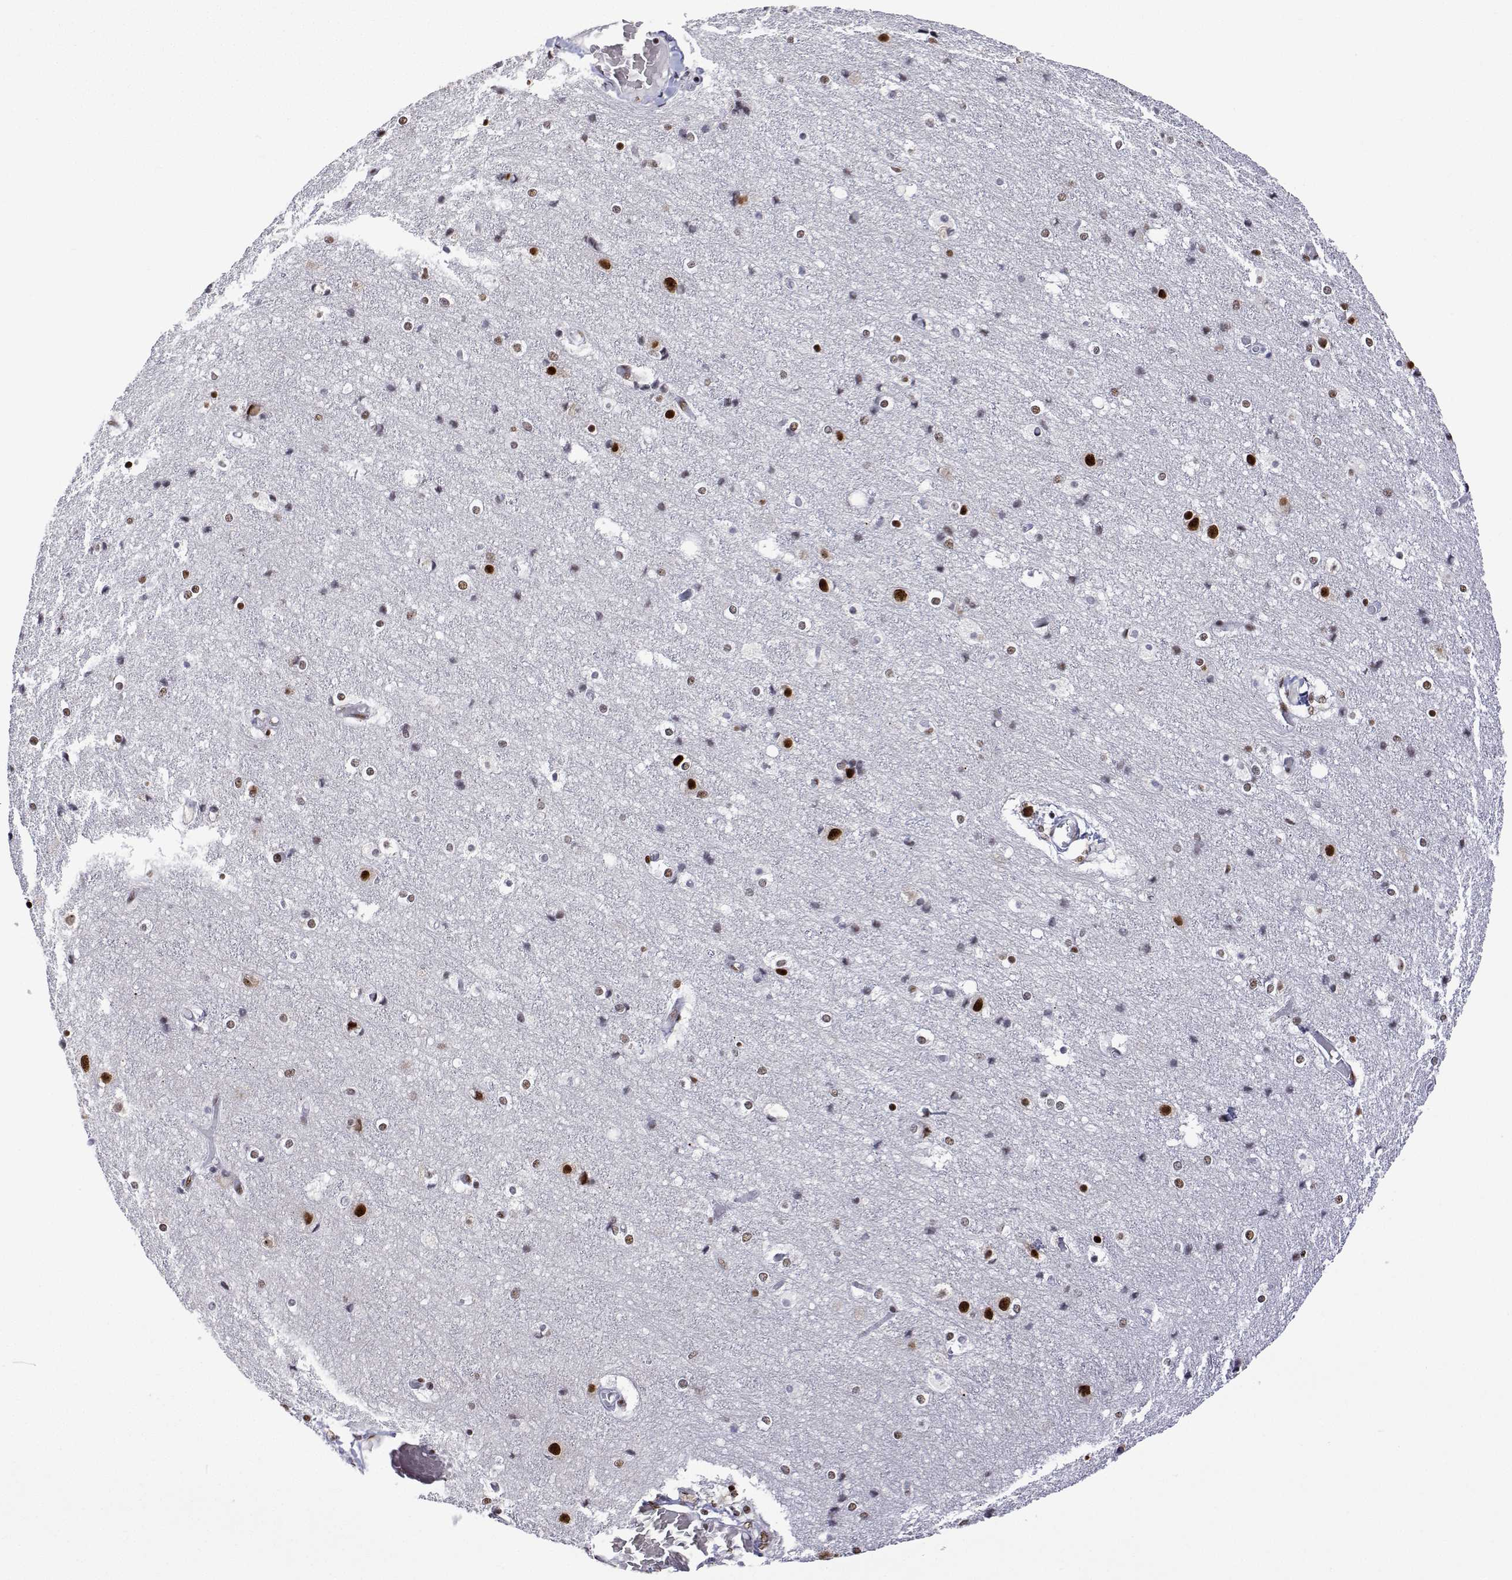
{"staining": {"intensity": "negative", "quantity": "none", "location": "none"}, "tissue": "cerebral cortex", "cell_type": "Endothelial cells", "image_type": "normal", "snomed": [{"axis": "morphology", "description": "Normal tissue, NOS"}, {"axis": "topography", "description": "Cerebral cortex"}], "caption": "A high-resolution micrograph shows immunohistochemistry staining of unremarkable cerebral cortex, which shows no significant staining in endothelial cells.", "gene": "ADAR", "patient": {"sex": "female", "age": 52}}